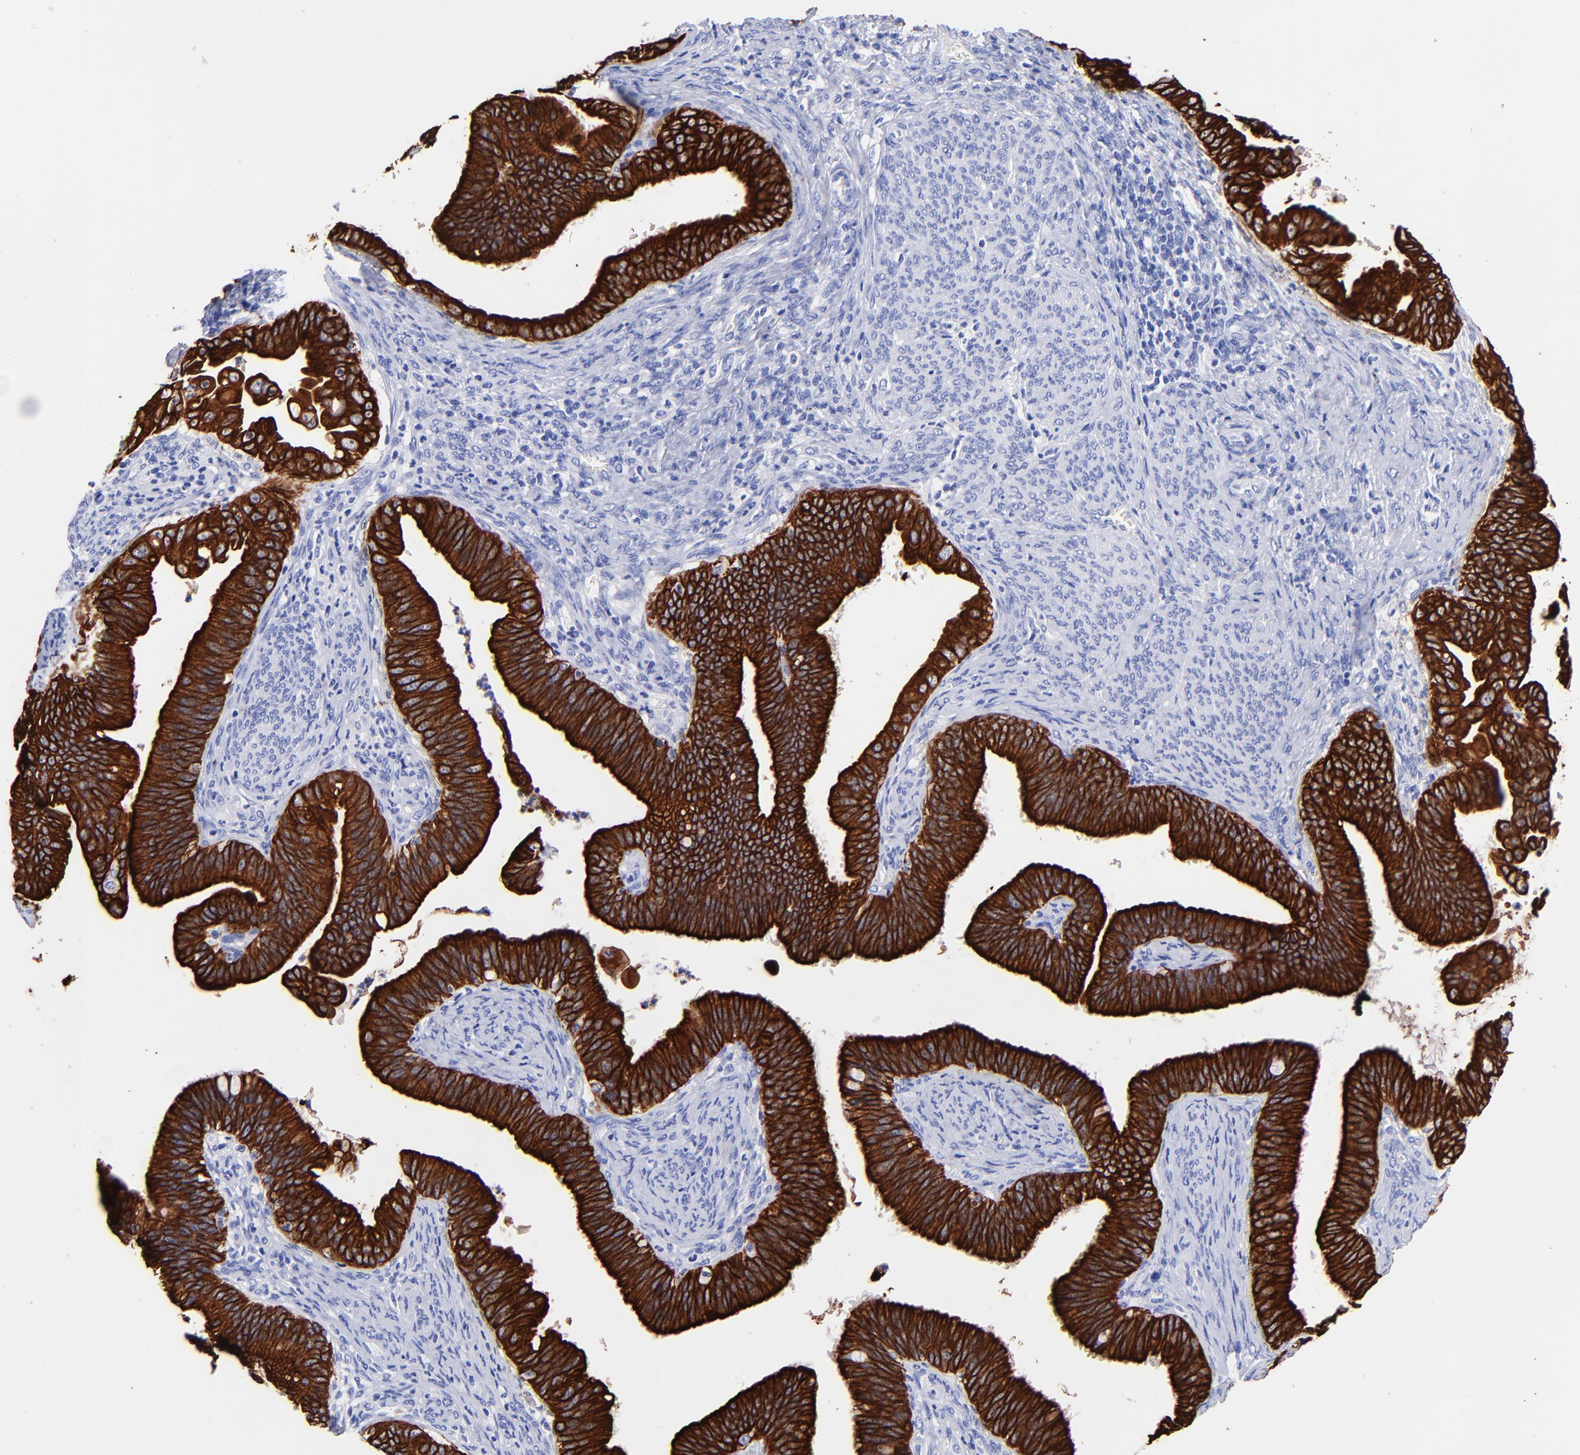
{"staining": {"intensity": "strong", "quantity": ">75%", "location": "cytoplasmic/membranous"}, "tissue": "cervical cancer", "cell_type": "Tumor cells", "image_type": "cancer", "snomed": [{"axis": "morphology", "description": "Adenocarcinoma, NOS"}, {"axis": "topography", "description": "Cervix"}], "caption": "Immunohistochemistry of human adenocarcinoma (cervical) shows high levels of strong cytoplasmic/membranous expression in approximately >75% of tumor cells. Using DAB (3,3'-diaminobenzidine) (brown) and hematoxylin (blue) stains, captured at high magnification using brightfield microscopy.", "gene": "KRT19", "patient": {"sex": "female", "age": 47}}